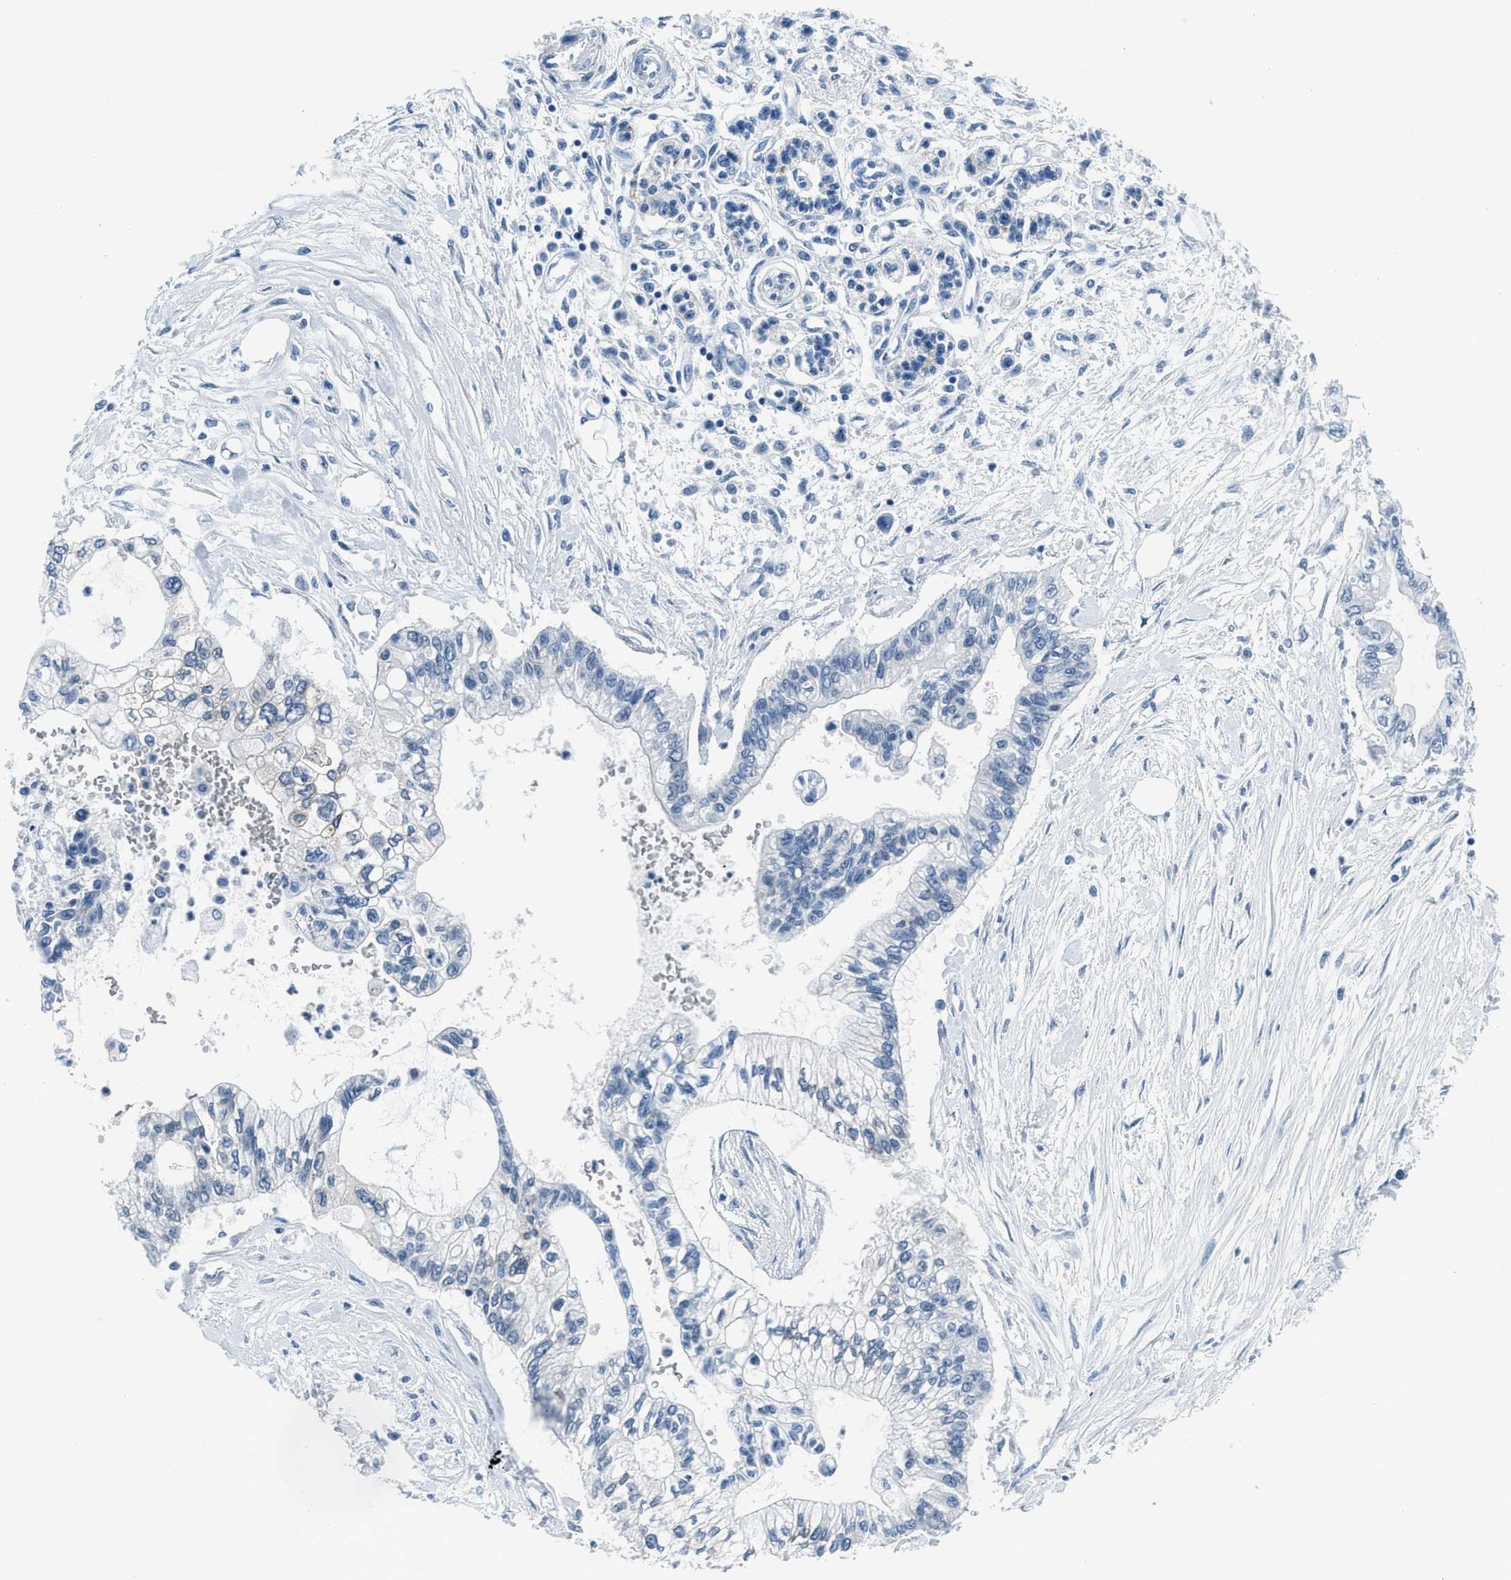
{"staining": {"intensity": "negative", "quantity": "none", "location": "none"}, "tissue": "pancreatic cancer", "cell_type": "Tumor cells", "image_type": "cancer", "snomed": [{"axis": "morphology", "description": "Adenocarcinoma, NOS"}, {"axis": "topography", "description": "Pancreas"}], "caption": "IHC micrograph of neoplastic tissue: pancreatic cancer (adenocarcinoma) stained with DAB (3,3'-diaminobenzidine) shows no significant protein staining in tumor cells.", "gene": "GJA3", "patient": {"sex": "female", "age": 77}}